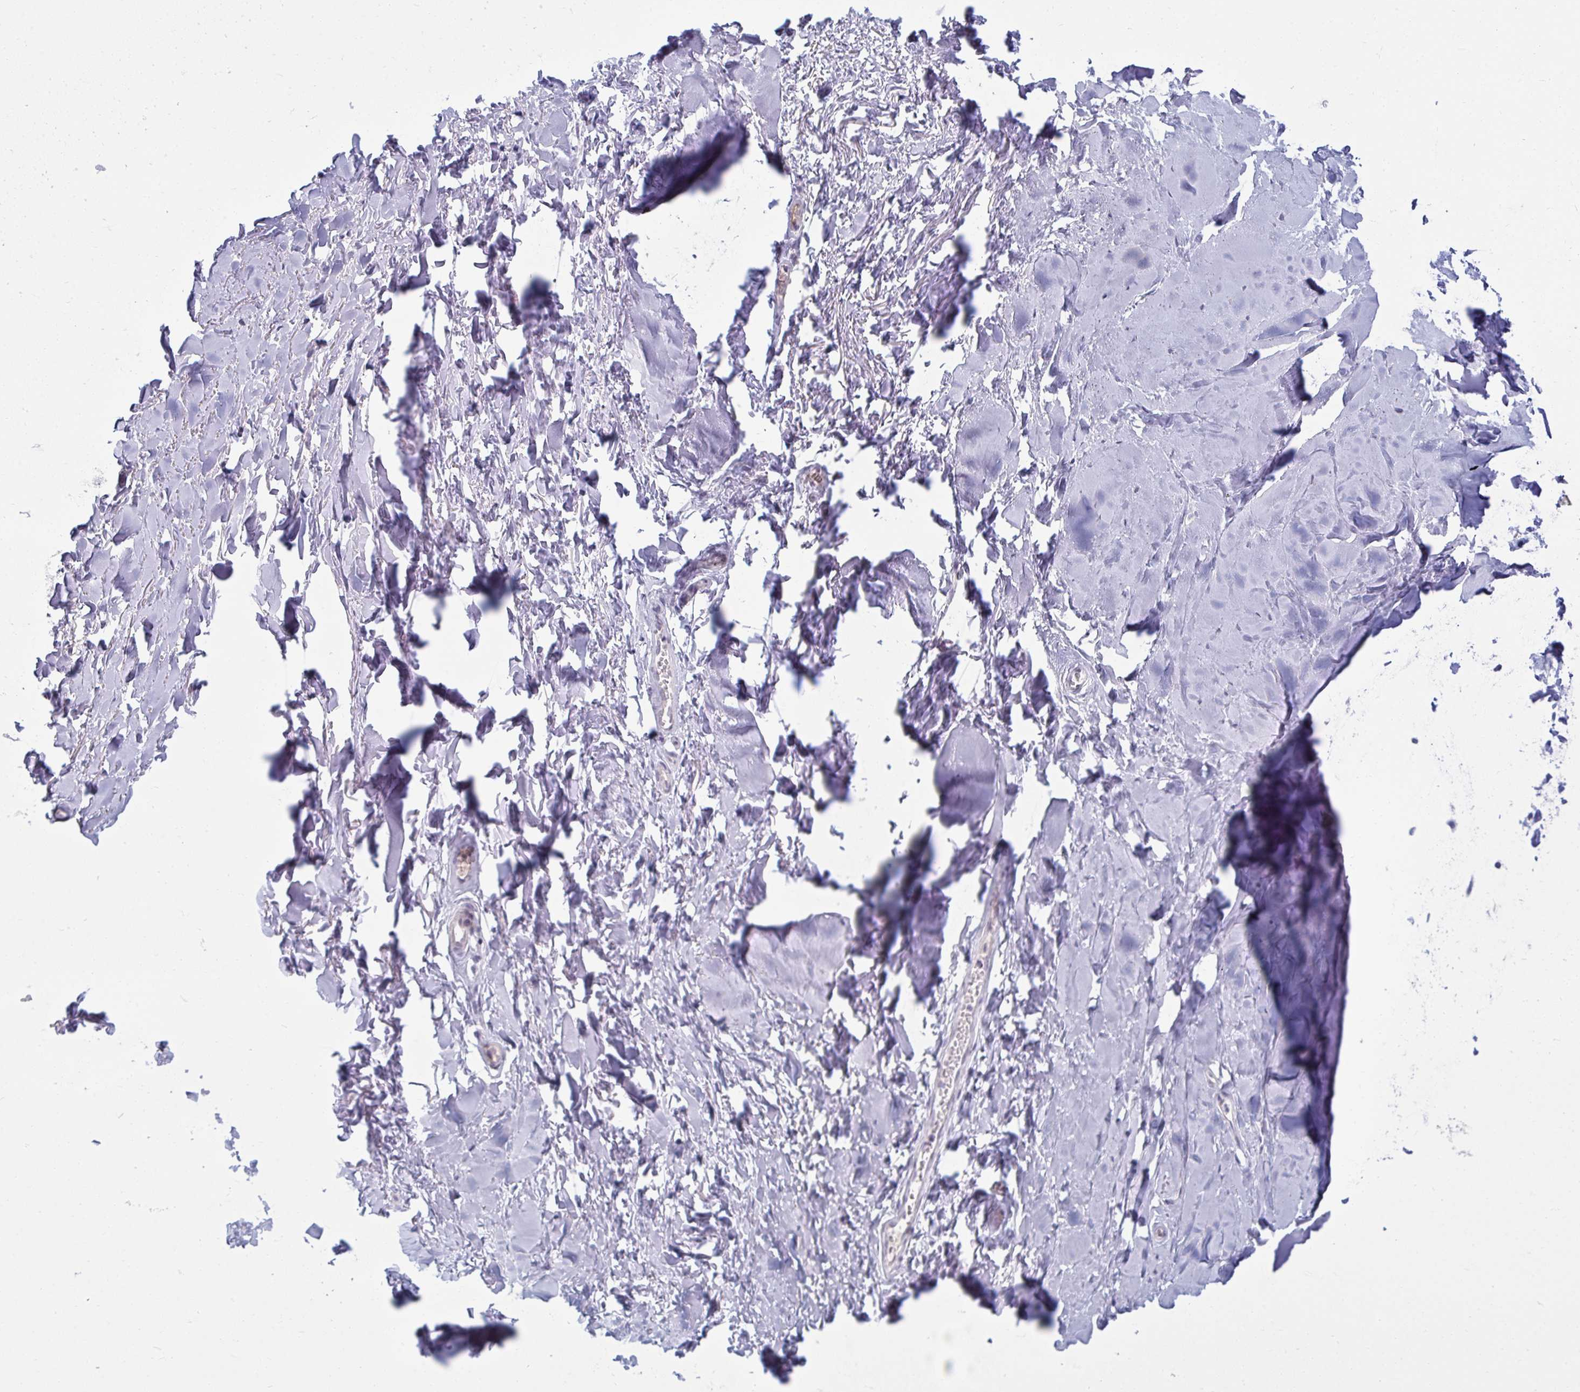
{"staining": {"intensity": "negative", "quantity": "none", "location": "none"}, "tissue": "soft tissue", "cell_type": "Chondrocytes", "image_type": "normal", "snomed": [{"axis": "morphology", "description": "Normal tissue, NOS"}, {"axis": "topography", "description": "Cartilage tissue"}, {"axis": "topography", "description": "Nasopharynx"}, {"axis": "topography", "description": "Thyroid gland"}], "caption": "DAB immunohistochemical staining of normal soft tissue exhibits no significant positivity in chondrocytes.", "gene": "RNASEH1", "patient": {"sex": "male", "age": 63}}